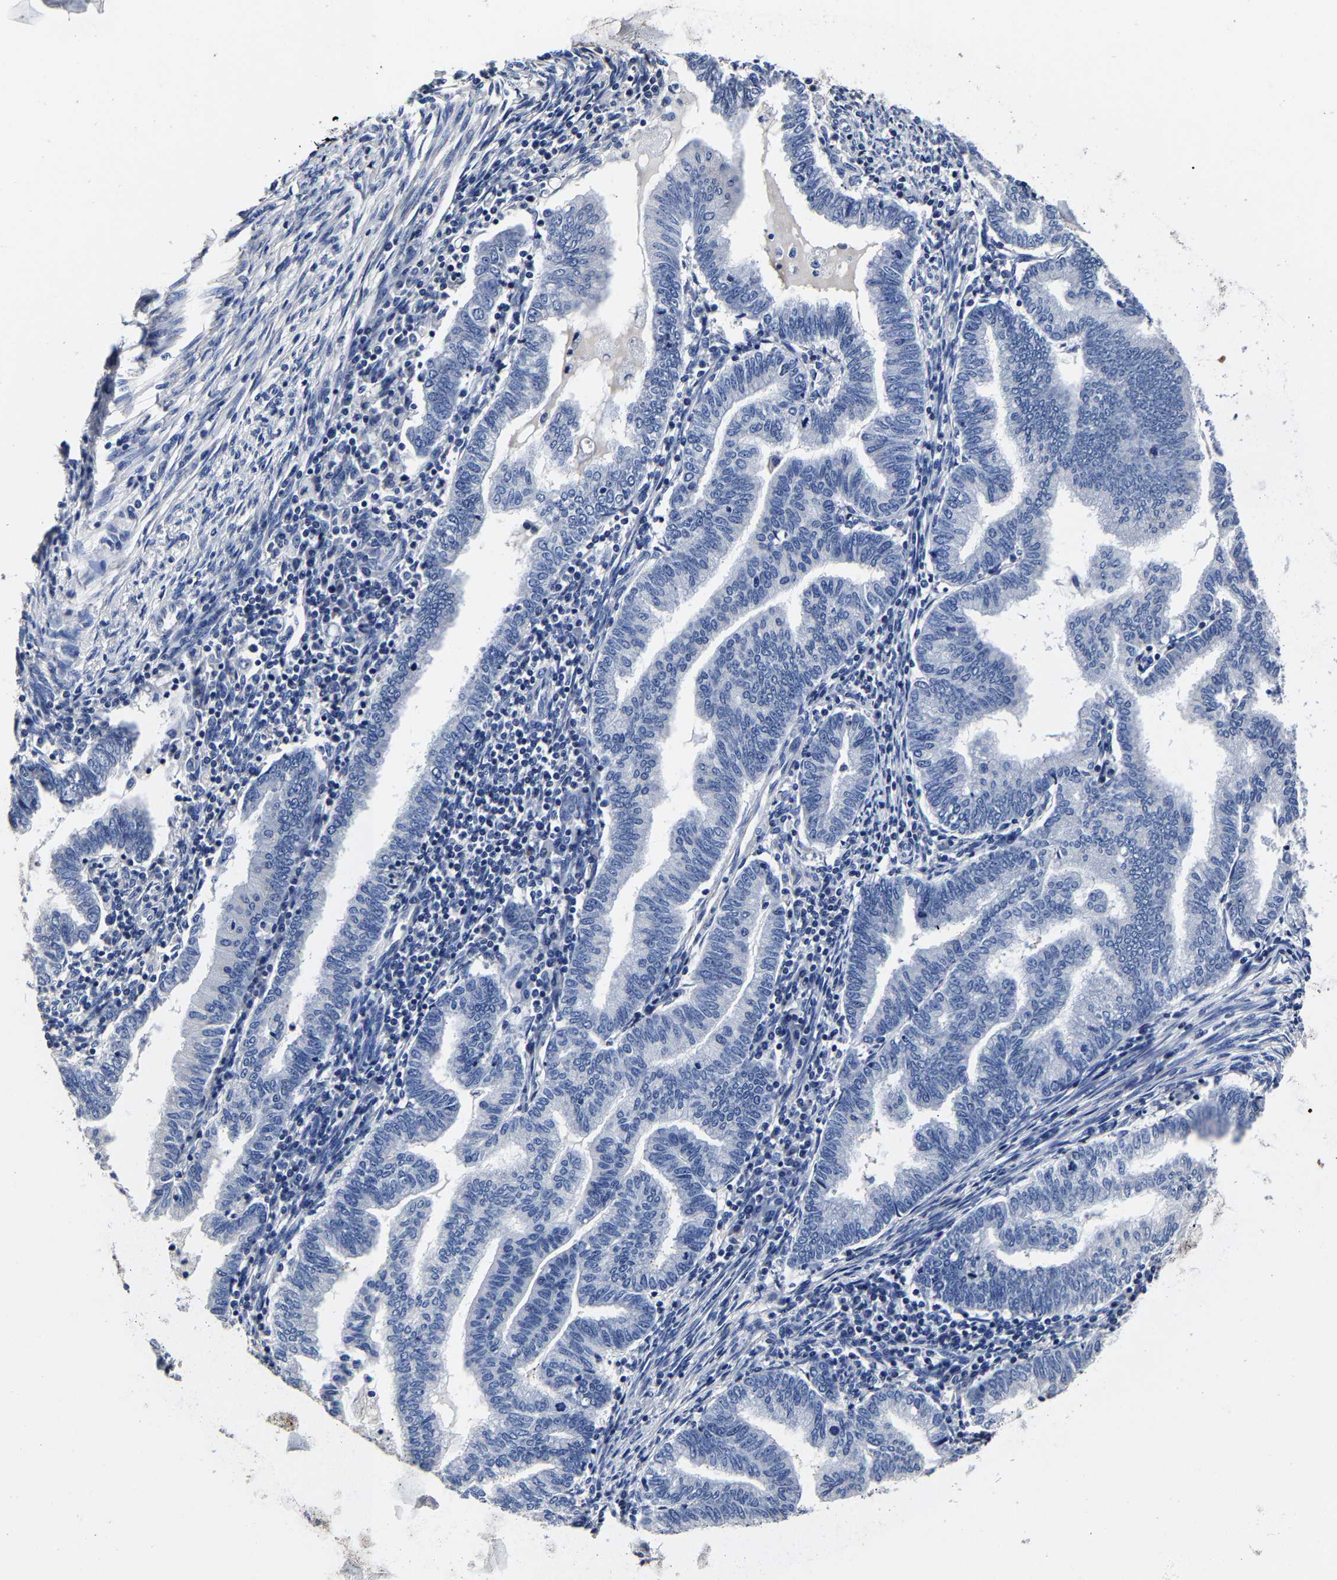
{"staining": {"intensity": "negative", "quantity": "none", "location": "none"}, "tissue": "endometrial cancer", "cell_type": "Tumor cells", "image_type": "cancer", "snomed": [{"axis": "morphology", "description": "Polyp, NOS"}, {"axis": "morphology", "description": "Adenocarcinoma, NOS"}, {"axis": "morphology", "description": "Adenoma, NOS"}, {"axis": "topography", "description": "Endometrium"}], "caption": "Protein analysis of endometrial polyp demonstrates no significant staining in tumor cells. (DAB IHC with hematoxylin counter stain).", "gene": "AKAP4", "patient": {"sex": "female", "age": 79}}